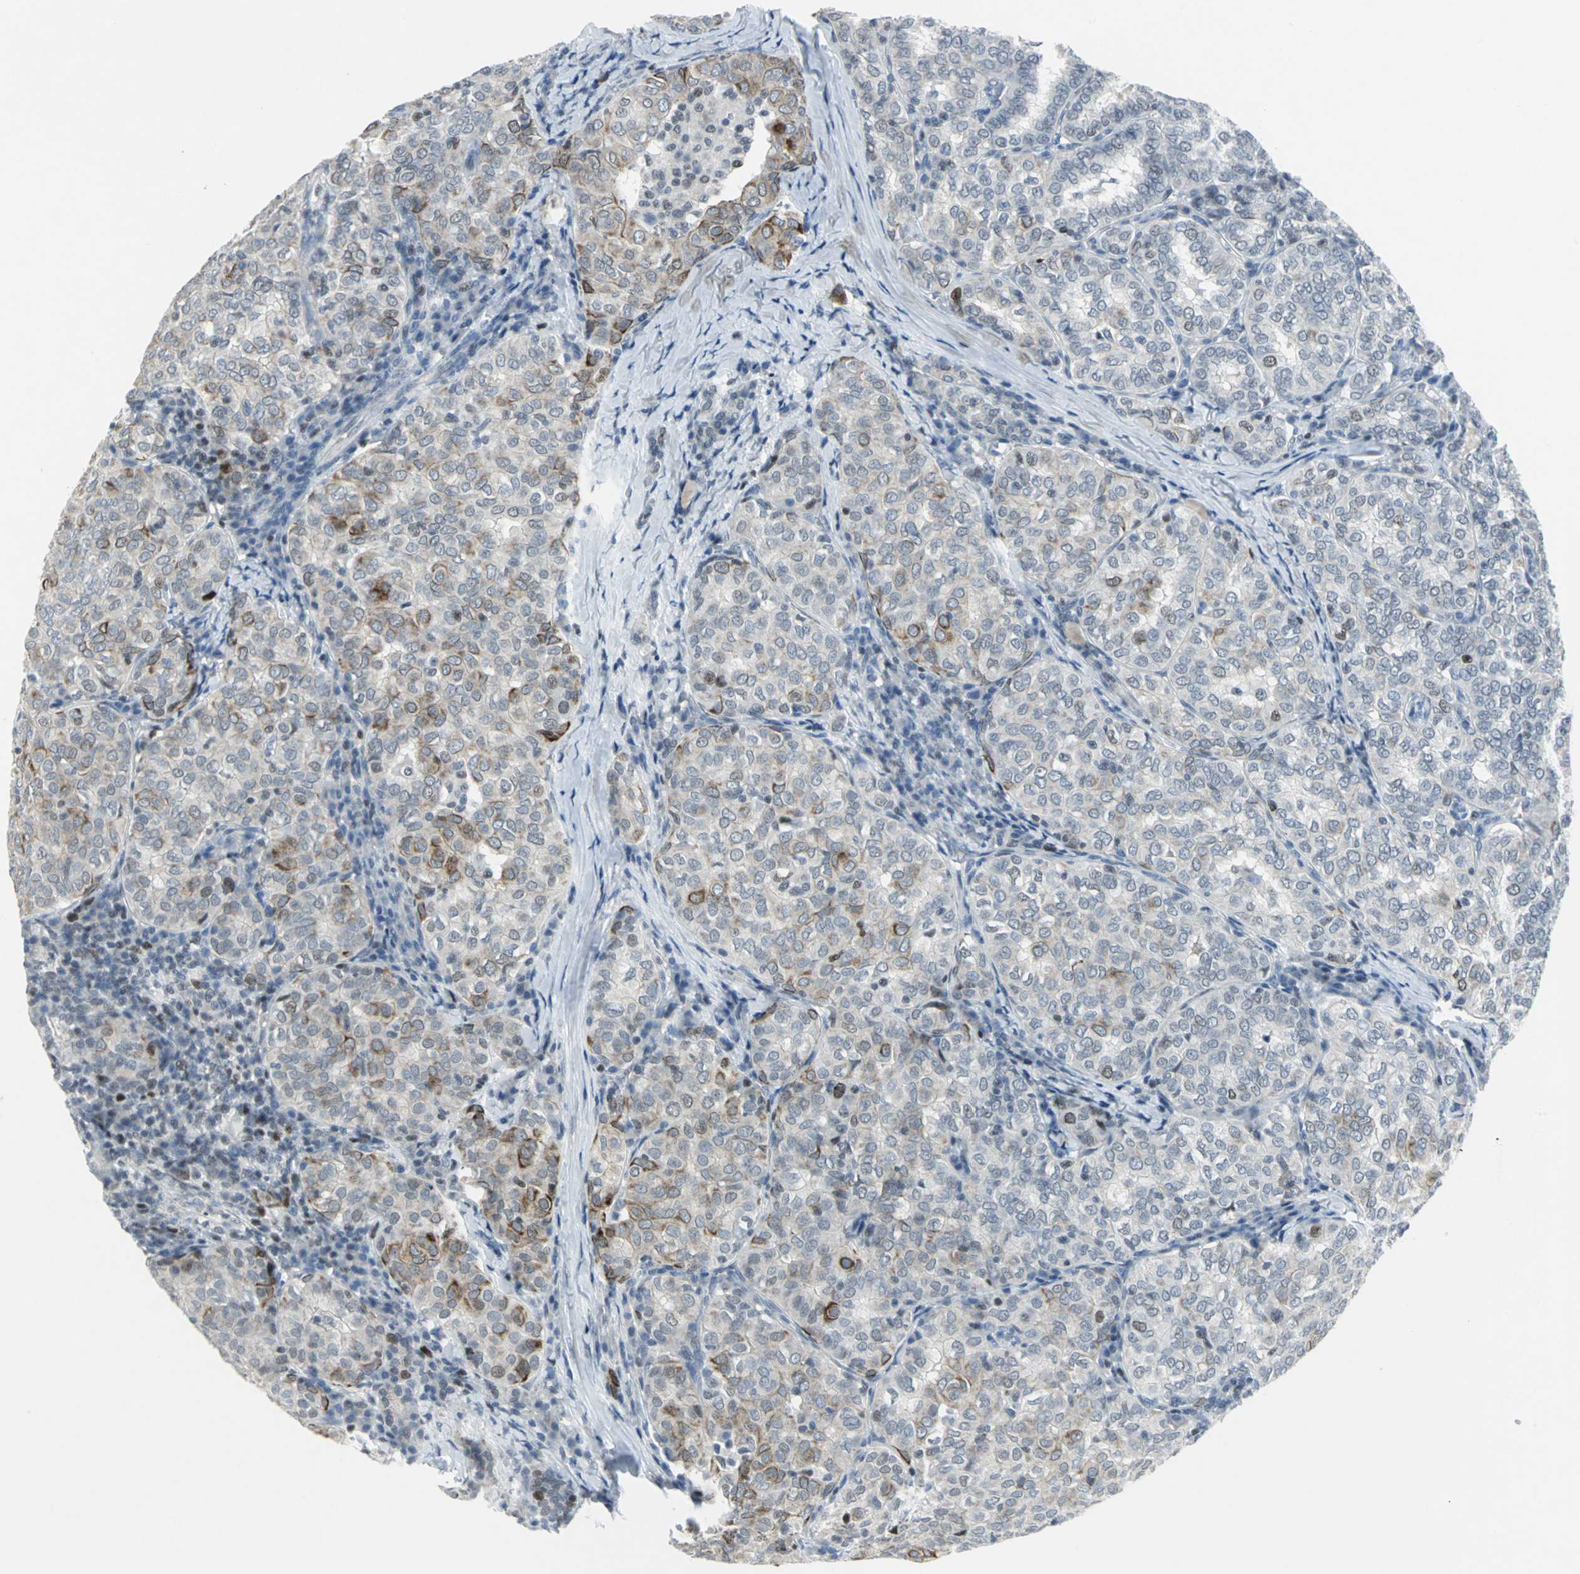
{"staining": {"intensity": "moderate", "quantity": "25%-75%", "location": "cytoplasmic/membranous"}, "tissue": "thyroid cancer", "cell_type": "Tumor cells", "image_type": "cancer", "snomed": [{"axis": "morphology", "description": "Papillary adenocarcinoma, NOS"}, {"axis": "topography", "description": "Thyroid gland"}], "caption": "Immunohistochemical staining of human papillary adenocarcinoma (thyroid) exhibits medium levels of moderate cytoplasmic/membranous staining in approximately 25%-75% of tumor cells.", "gene": "RPA1", "patient": {"sex": "female", "age": 30}}